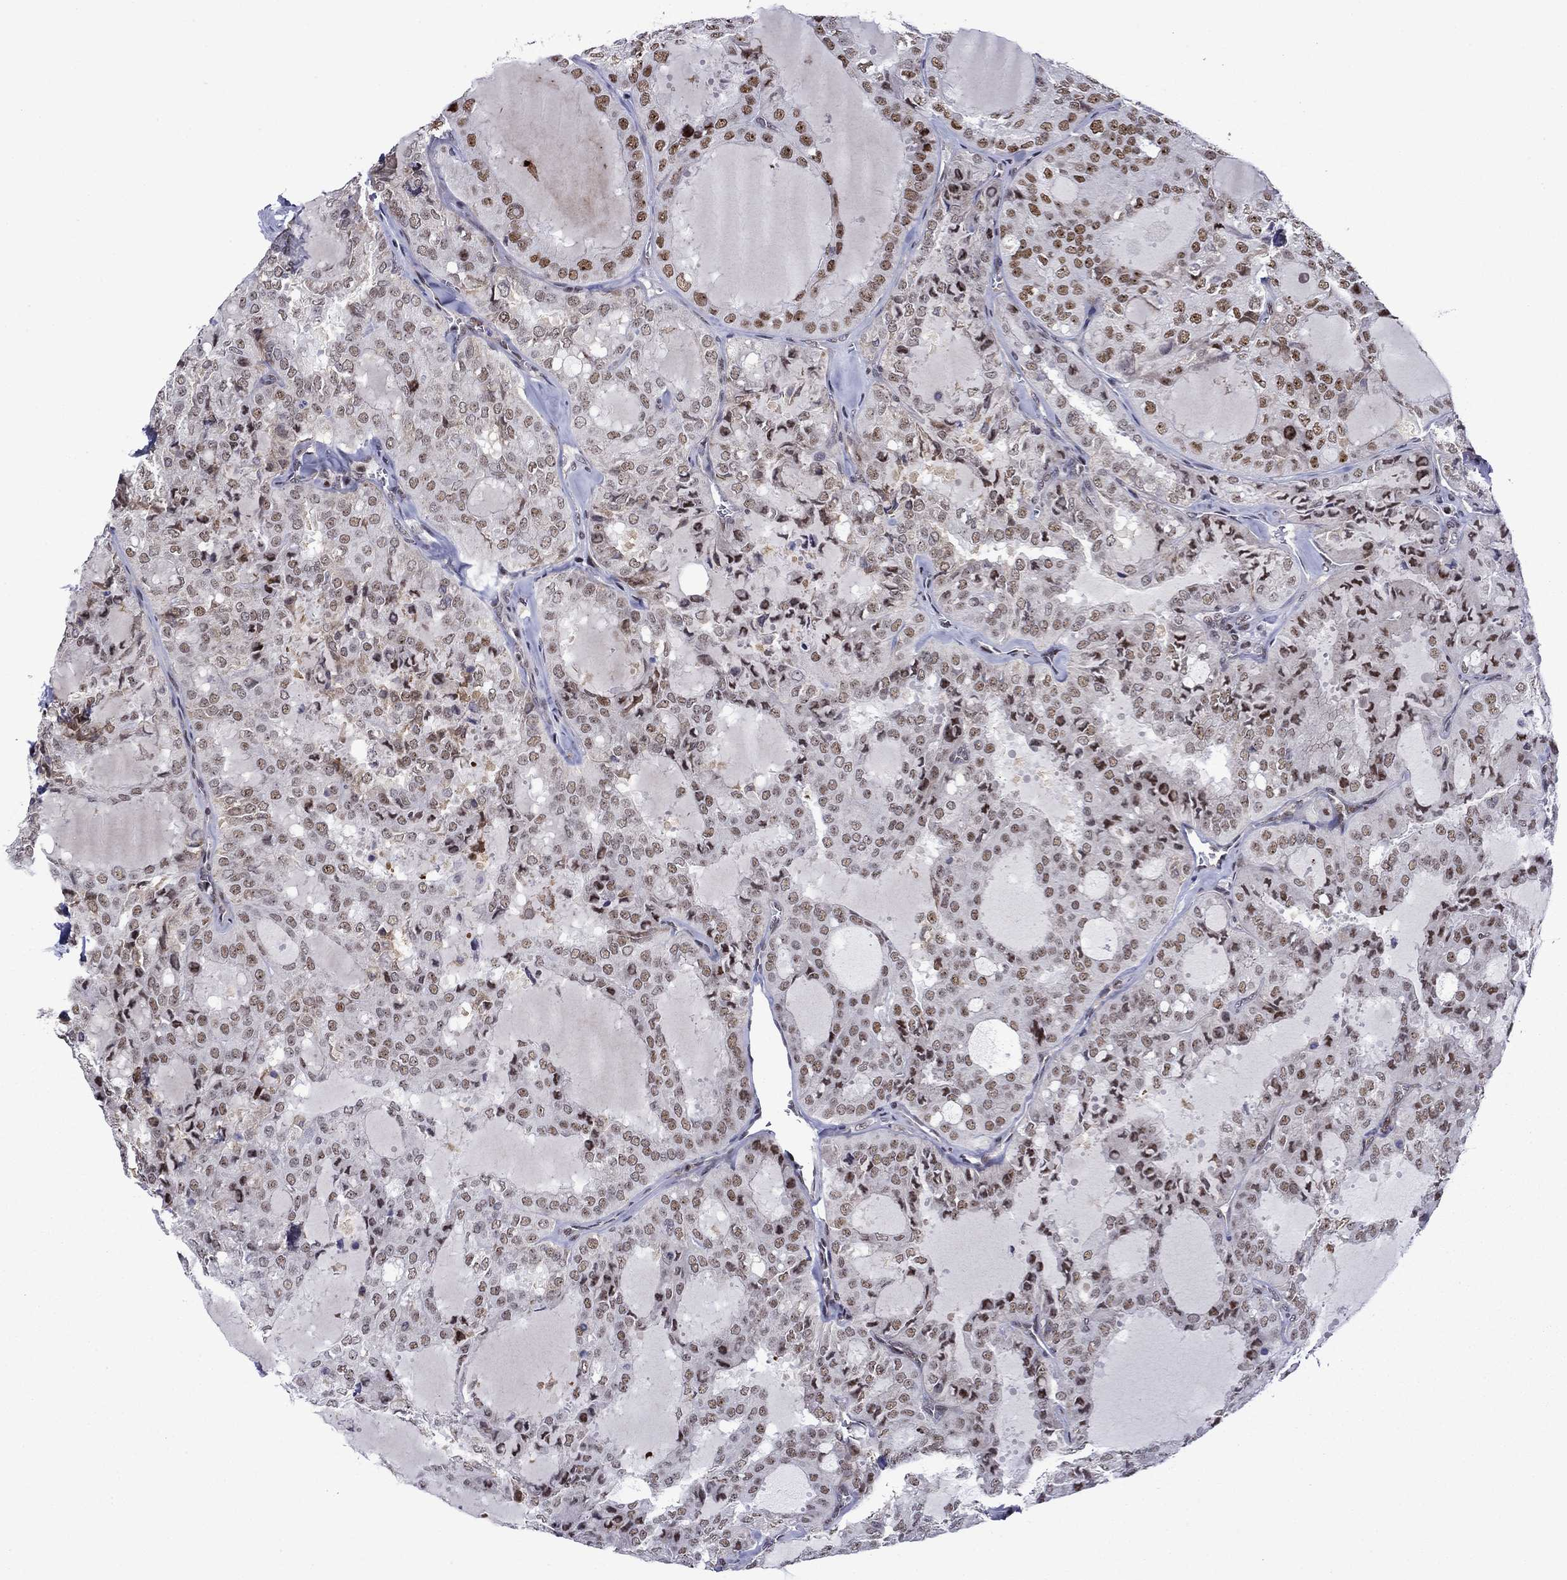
{"staining": {"intensity": "strong", "quantity": "25%-75%", "location": "nuclear"}, "tissue": "thyroid cancer", "cell_type": "Tumor cells", "image_type": "cancer", "snomed": [{"axis": "morphology", "description": "Follicular adenoma carcinoma, NOS"}, {"axis": "topography", "description": "Thyroid gland"}], "caption": "Immunohistochemical staining of thyroid follicular adenoma carcinoma displays strong nuclear protein positivity in about 25%-75% of tumor cells.", "gene": "SURF2", "patient": {"sex": "male", "age": 75}}